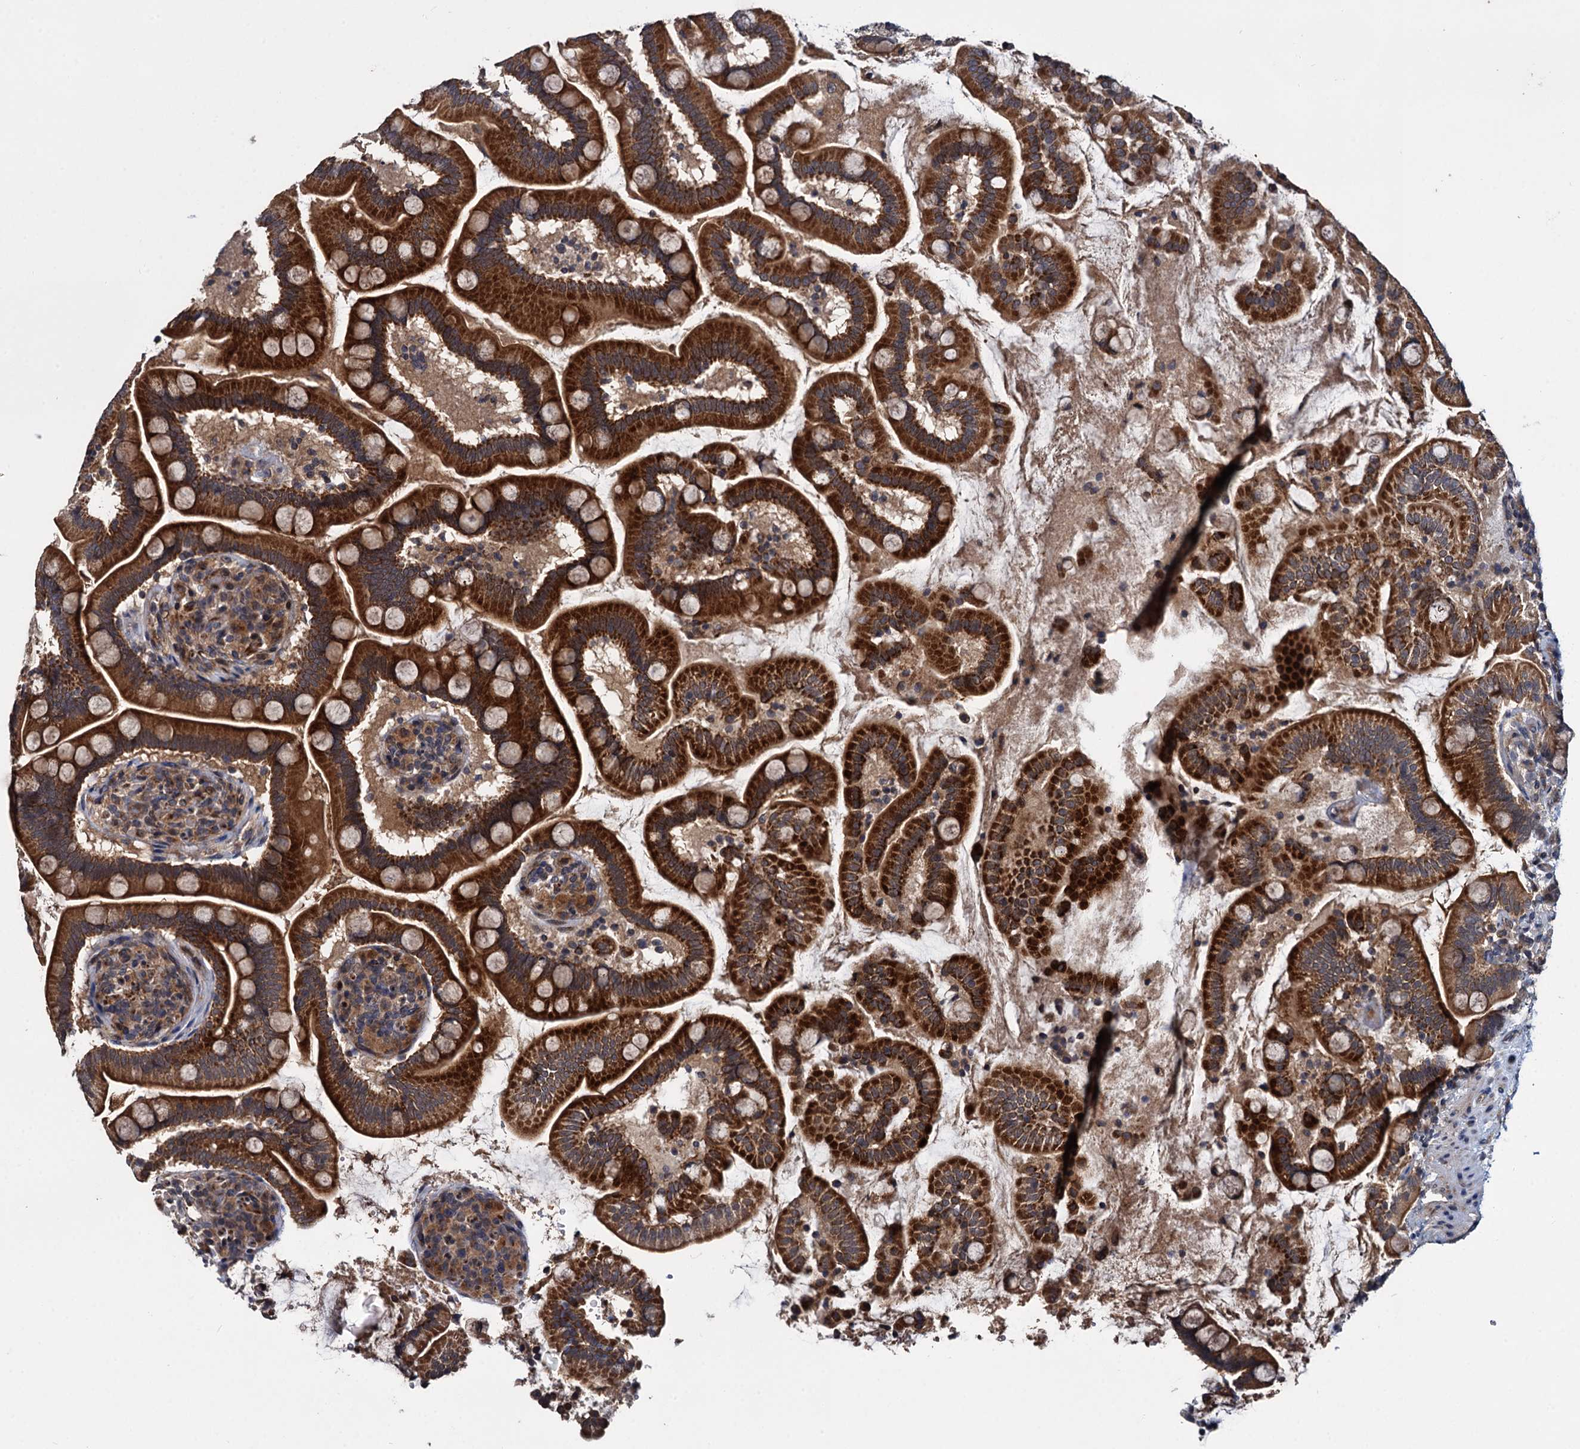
{"staining": {"intensity": "strong", "quantity": ">75%", "location": "cytoplasmic/membranous"}, "tissue": "small intestine", "cell_type": "Glandular cells", "image_type": "normal", "snomed": [{"axis": "morphology", "description": "Normal tissue, NOS"}, {"axis": "topography", "description": "Small intestine"}], "caption": "Glandular cells exhibit strong cytoplasmic/membranous positivity in about >75% of cells in unremarkable small intestine. Using DAB (brown) and hematoxylin (blue) stains, captured at high magnification using brightfield microscopy.", "gene": "ARHGAP42", "patient": {"sex": "female", "age": 64}}